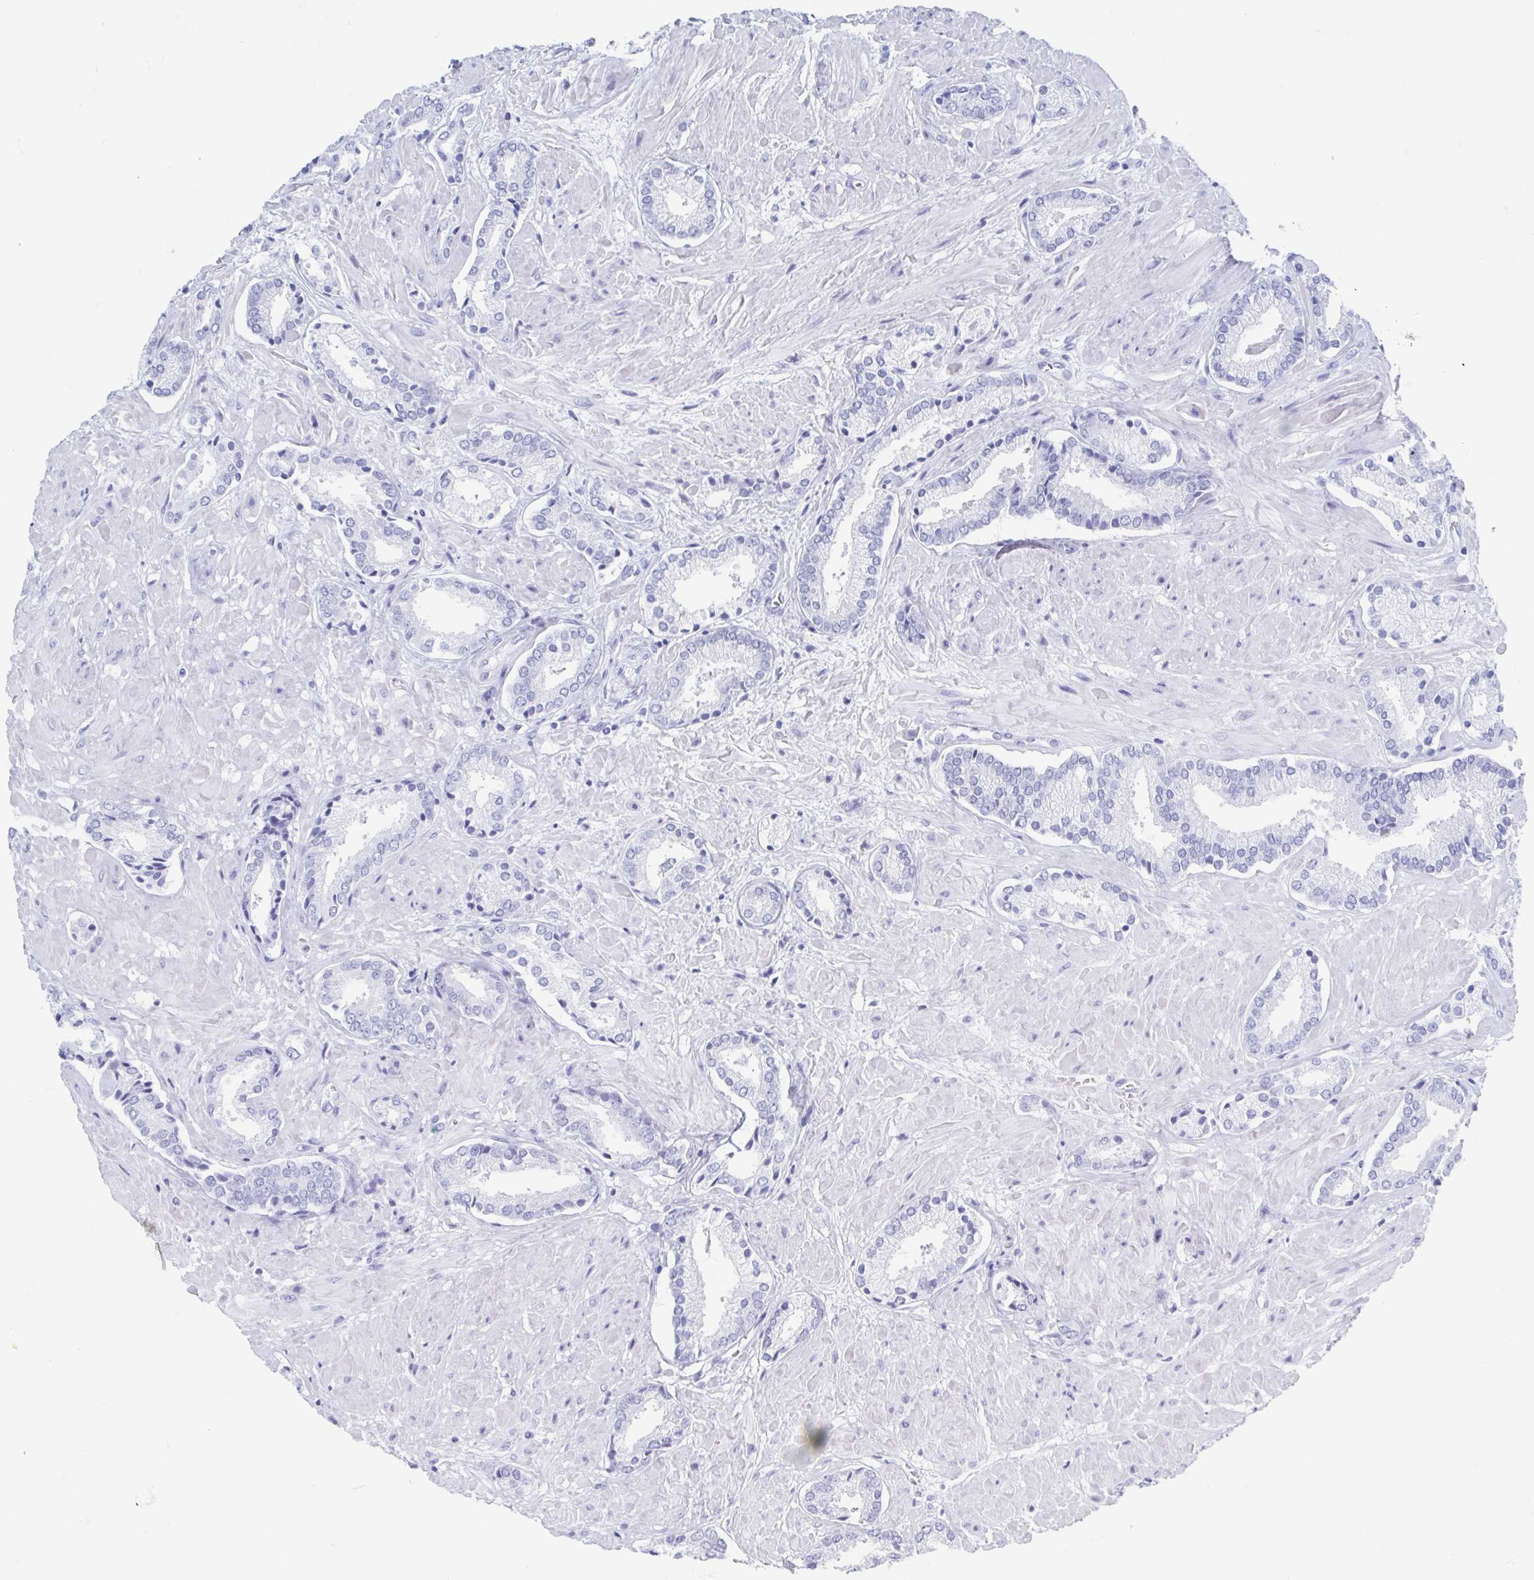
{"staining": {"intensity": "negative", "quantity": "none", "location": "none"}, "tissue": "prostate cancer", "cell_type": "Tumor cells", "image_type": "cancer", "snomed": [{"axis": "morphology", "description": "Adenocarcinoma, High grade"}, {"axis": "topography", "description": "Prostate"}], "caption": "Histopathology image shows no significant protein positivity in tumor cells of prostate cancer.", "gene": "C10orf53", "patient": {"sex": "male", "age": 56}}